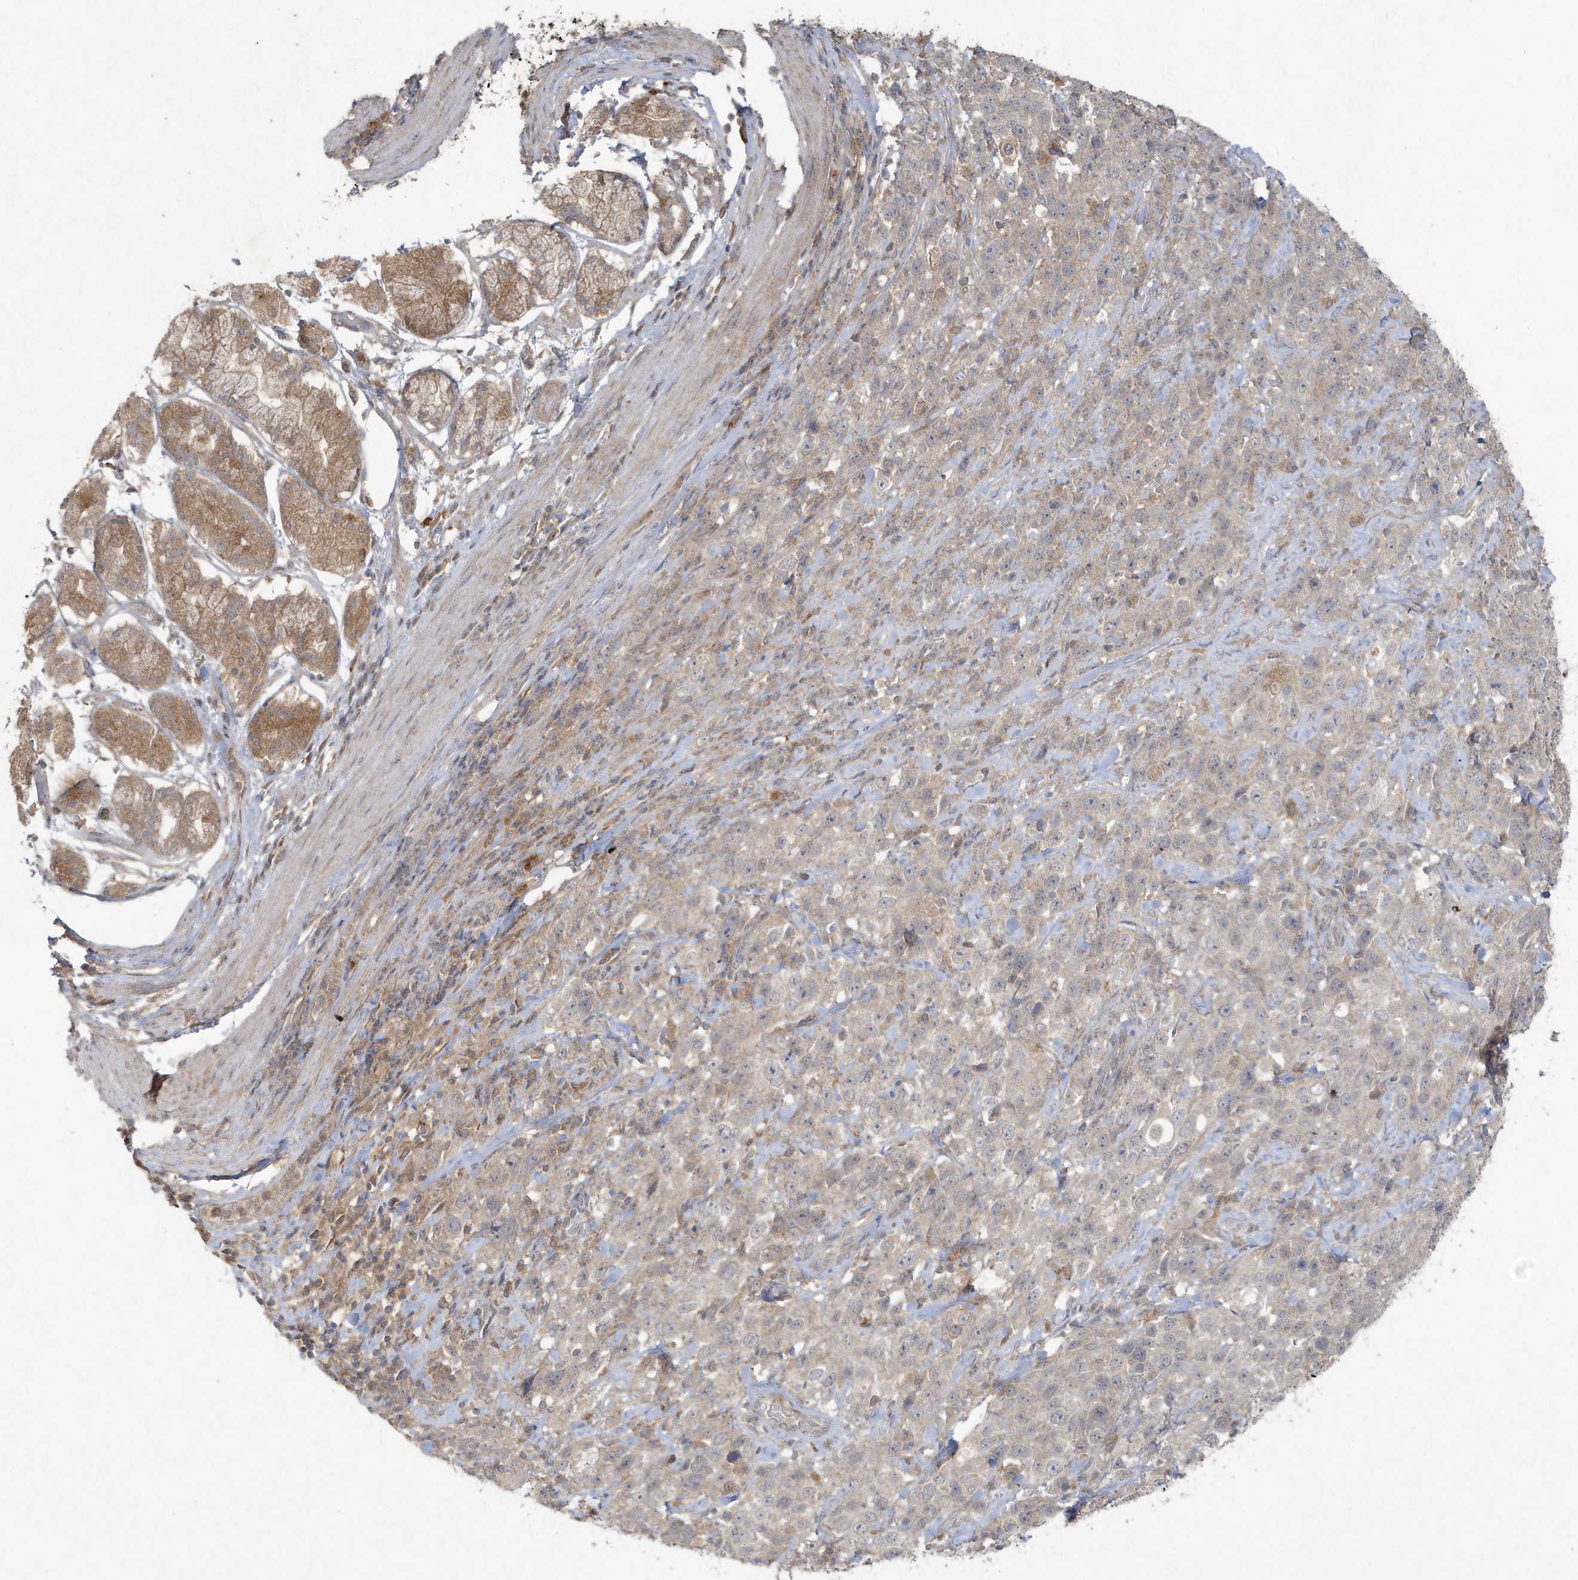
{"staining": {"intensity": "weak", "quantity": "25%-75%", "location": "cytoplasmic/membranous"}, "tissue": "stomach cancer", "cell_type": "Tumor cells", "image_type": "cancer", "snomed": [{"axis": "morphology", "description": "Normal tissue, NOS"}, {"axis": "morphology", "description": "Adenocarcinoma, NOS"}, {"axis": "topography", "description": "Lymph node"}, {"axis": "topography", "description": "Stomach"}], "caption": "The micrograph shows immunohistochemical staining of adenocarcinoma (stomach). There is weak cytoplasmic/membranous staining is present in about 25%-75% of tumor cells.", "gene": "C1RL", "patient": {"sex": "male", "age": 48}}